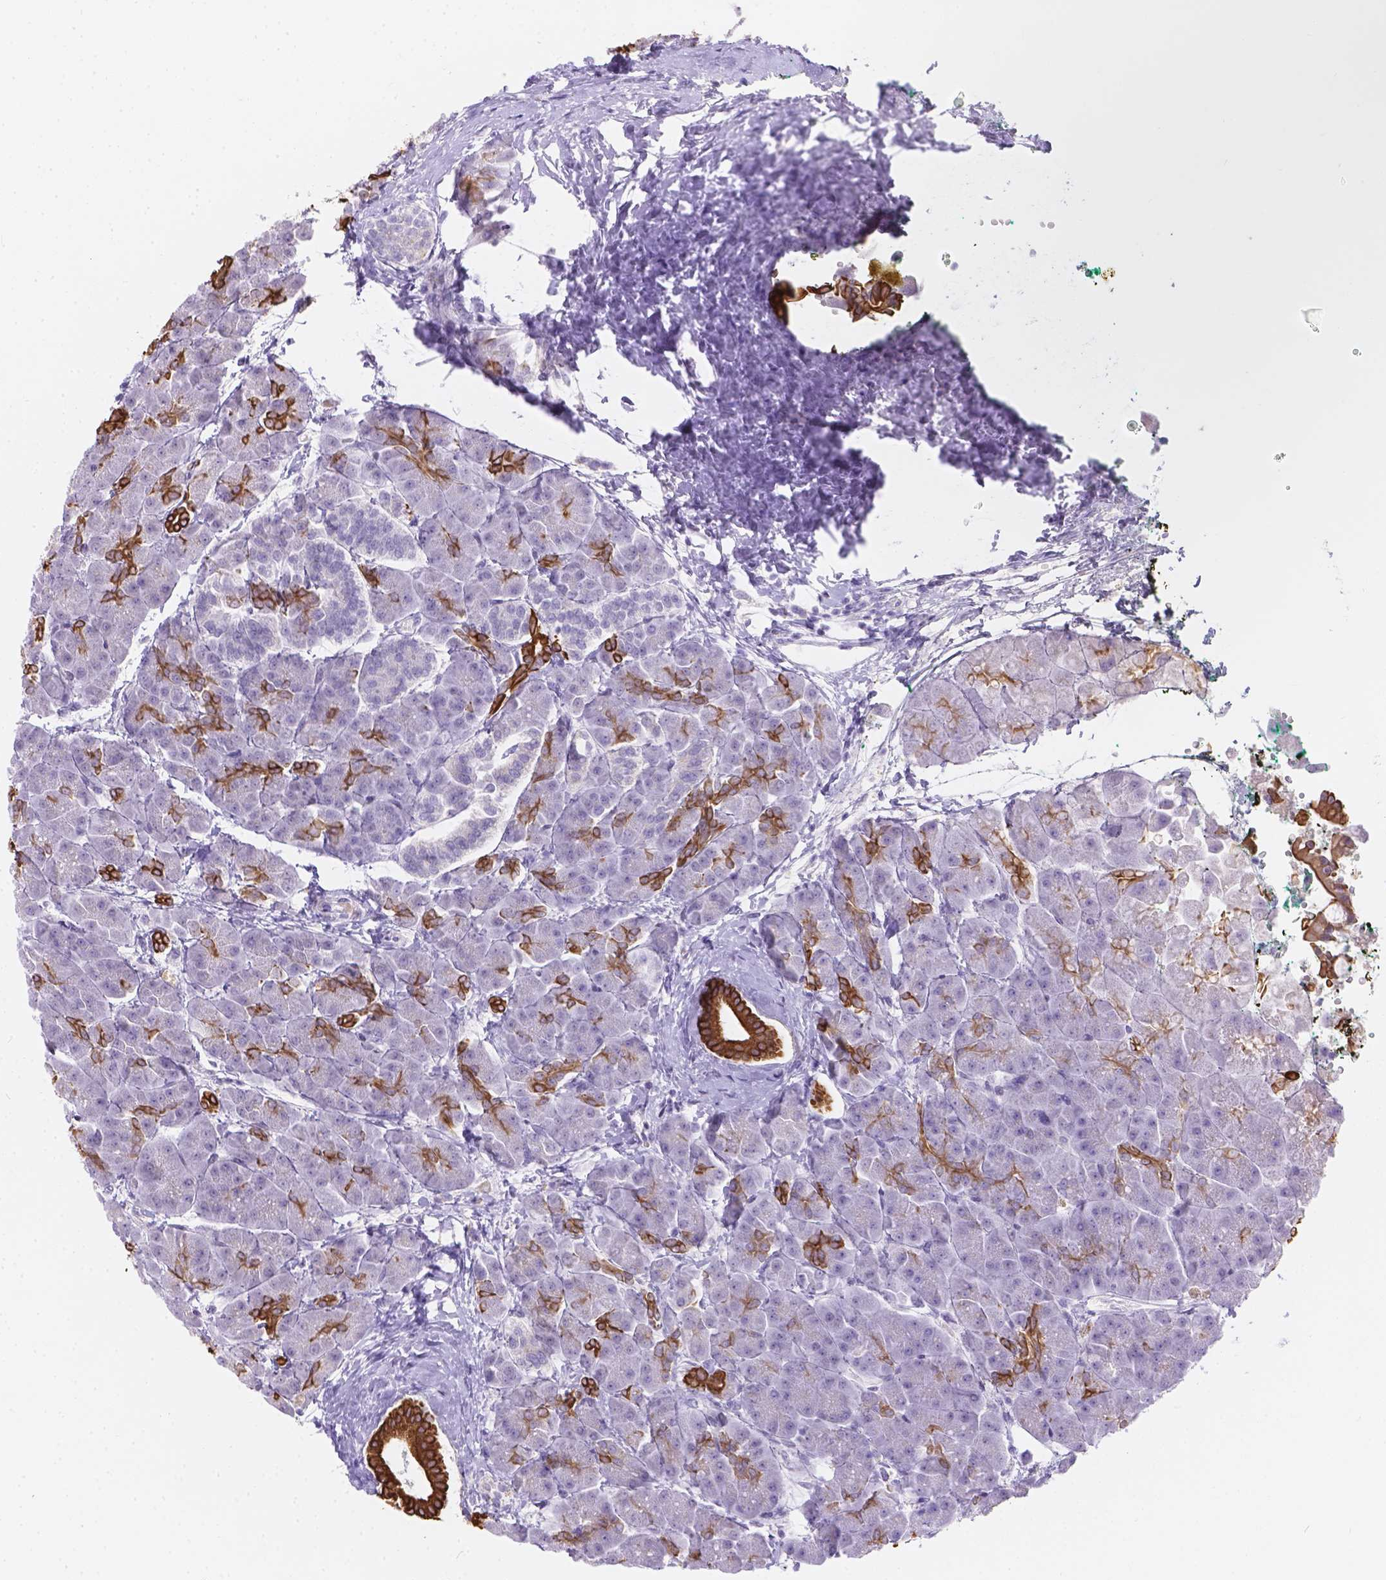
{"staining": {"intensity": "strong", "quantity": "<25%", "location": "cytoplasmic/membranous"}, "tissue": "pancreas", "cell_type": "Exocrine glandular cells", "image_type": "normal", "snomed": [{"axis": "morphology", "description": "Normal tissue, NOS"}, {"axis": "topography", "description": "Adipose tissue"}, {"axis": "topography", "description": "Pancreas"}, {"axis": "topography", "description": "Peripheral nerve tissue"}], "caption": "Approximately <25% of exocrine glandular cells in benign human pancreas demonstrate strong cytoplasmic/membranous protein expression as visualized by brown immunohistochemical staining.", "gene": "DMWD", "patient": {"sex": "female", "age": 58}}